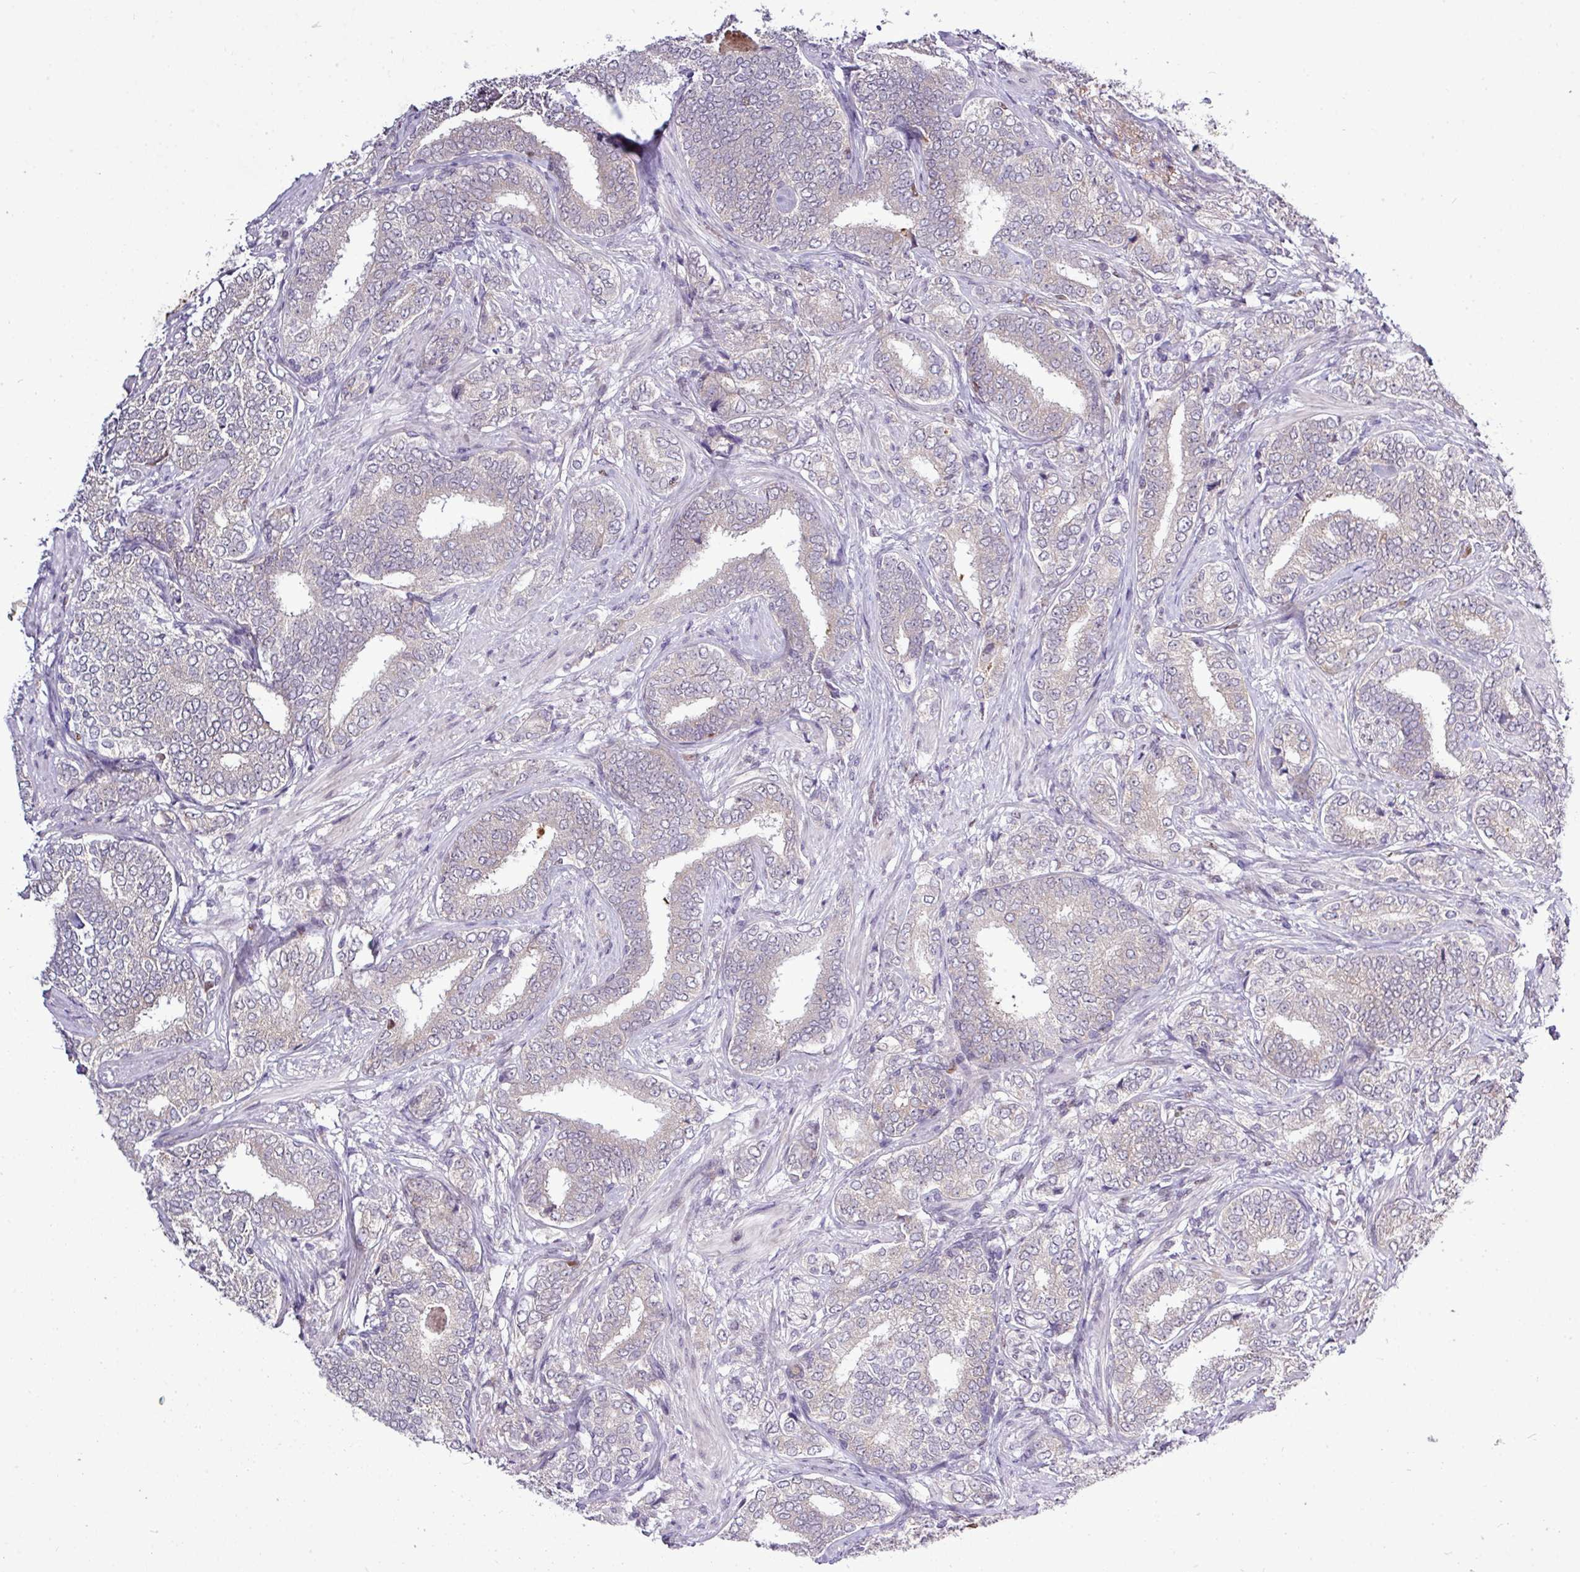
{"staining": {"intensity": "negative", "quantity": "none", "location": "none"}, "tissue": "prostate cancer", "cell_type": "Tumor cells", "image_type": "cancer", "snomed": [{"axis": "morphology", "description": "Adenocarcinoma, High grade"}, {"axis": "topography", "description": "Prostate"}], "caption": "IHC micrograph of prostate cancer (high-grade adenocarcinoma) stained for a protein (brown), which reveals no staining in tumor cells.", "gene": "SKIC2", "patient": {"sex": "male", "age": 72}}